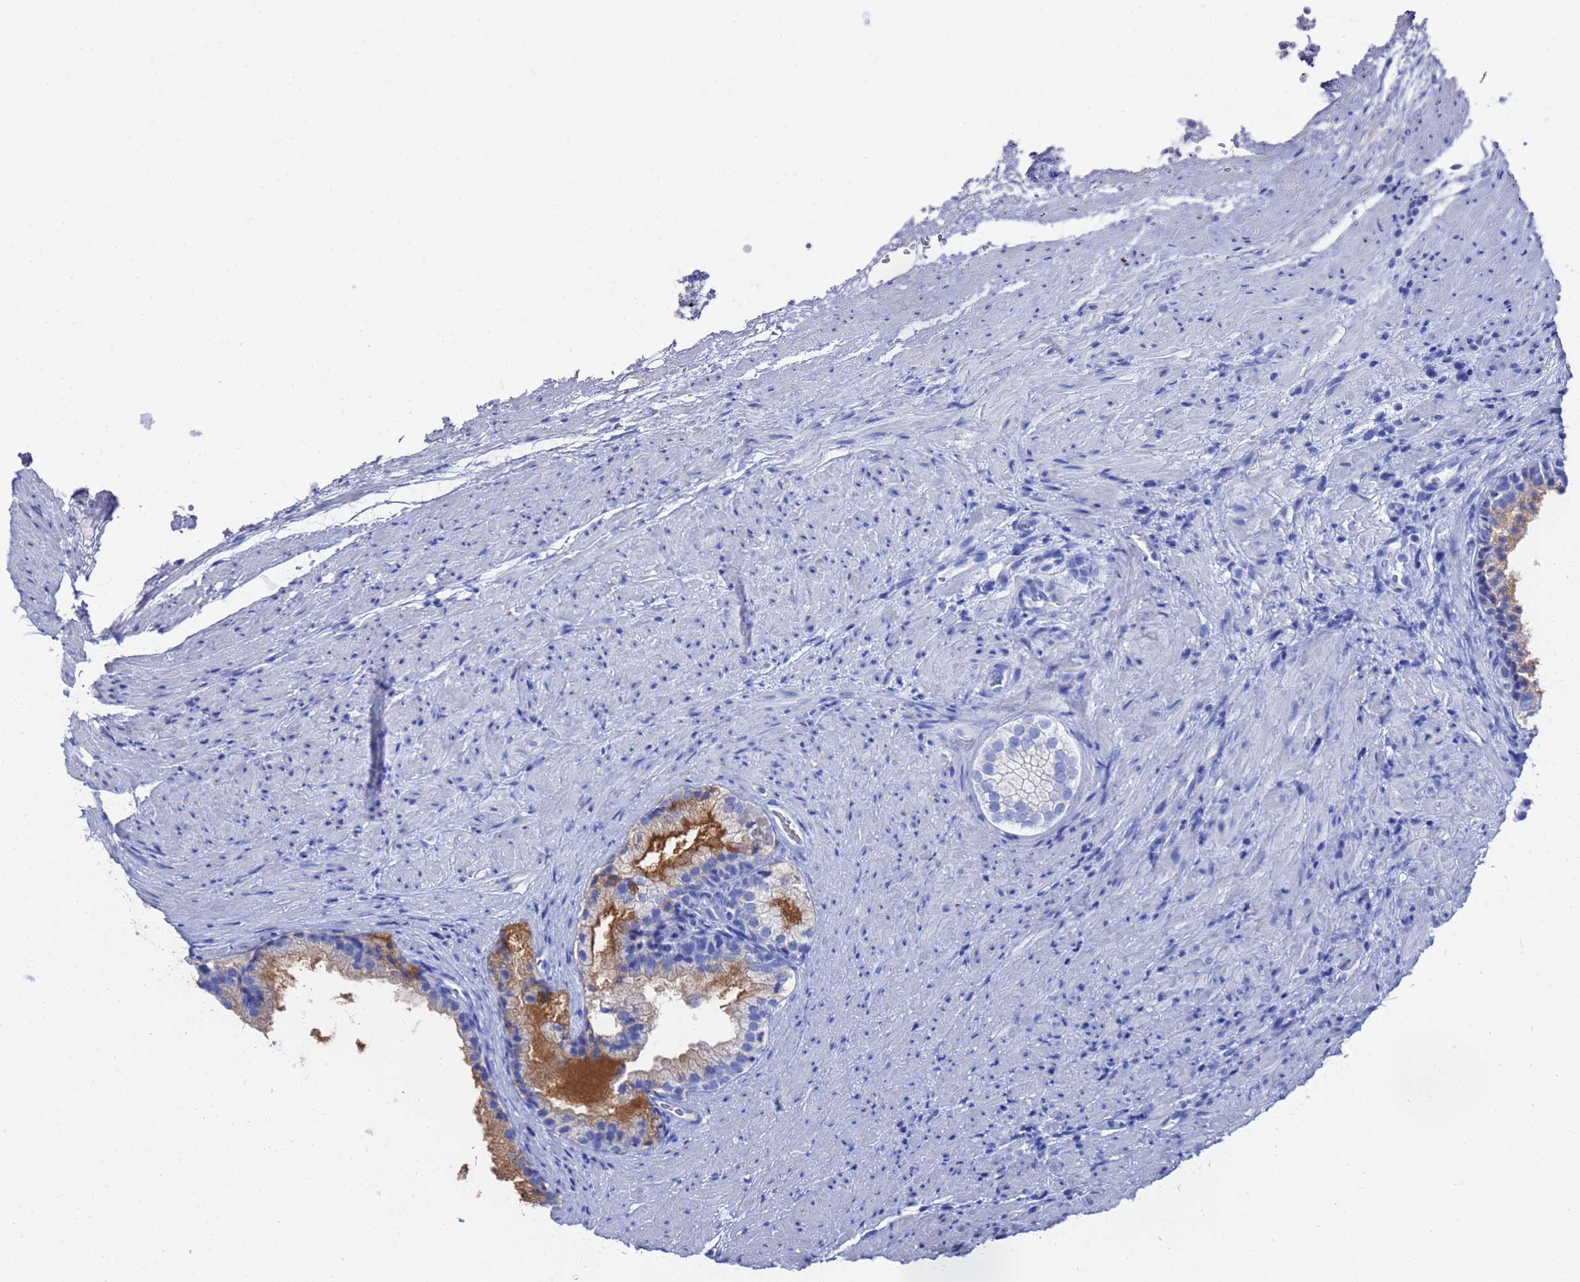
{"staining": {"intensity": "moderate", "quantity": "<25%", "location": "cytoplasmic/membranous"}, "tissue": "prostate", "cell_type": "Glandular cells", "image_type": "normal", "snomed": [{"axis": "morphology", "description": "Normal tissue, NOS"}, {"axis": "topography", "description": "Prostate"}], "caption": "Glandular cells display low levels of moderate cytoplasmic/membranous positivity in approximately <25% of cells in unremarkable prostate. The protein of interest is stained brown, and the nuclei are stained in blue (DAB IHC with brightfield microscopy, high magnification).", "gene": "GGT1", "patient": {"sex": "male", "age": 76}}